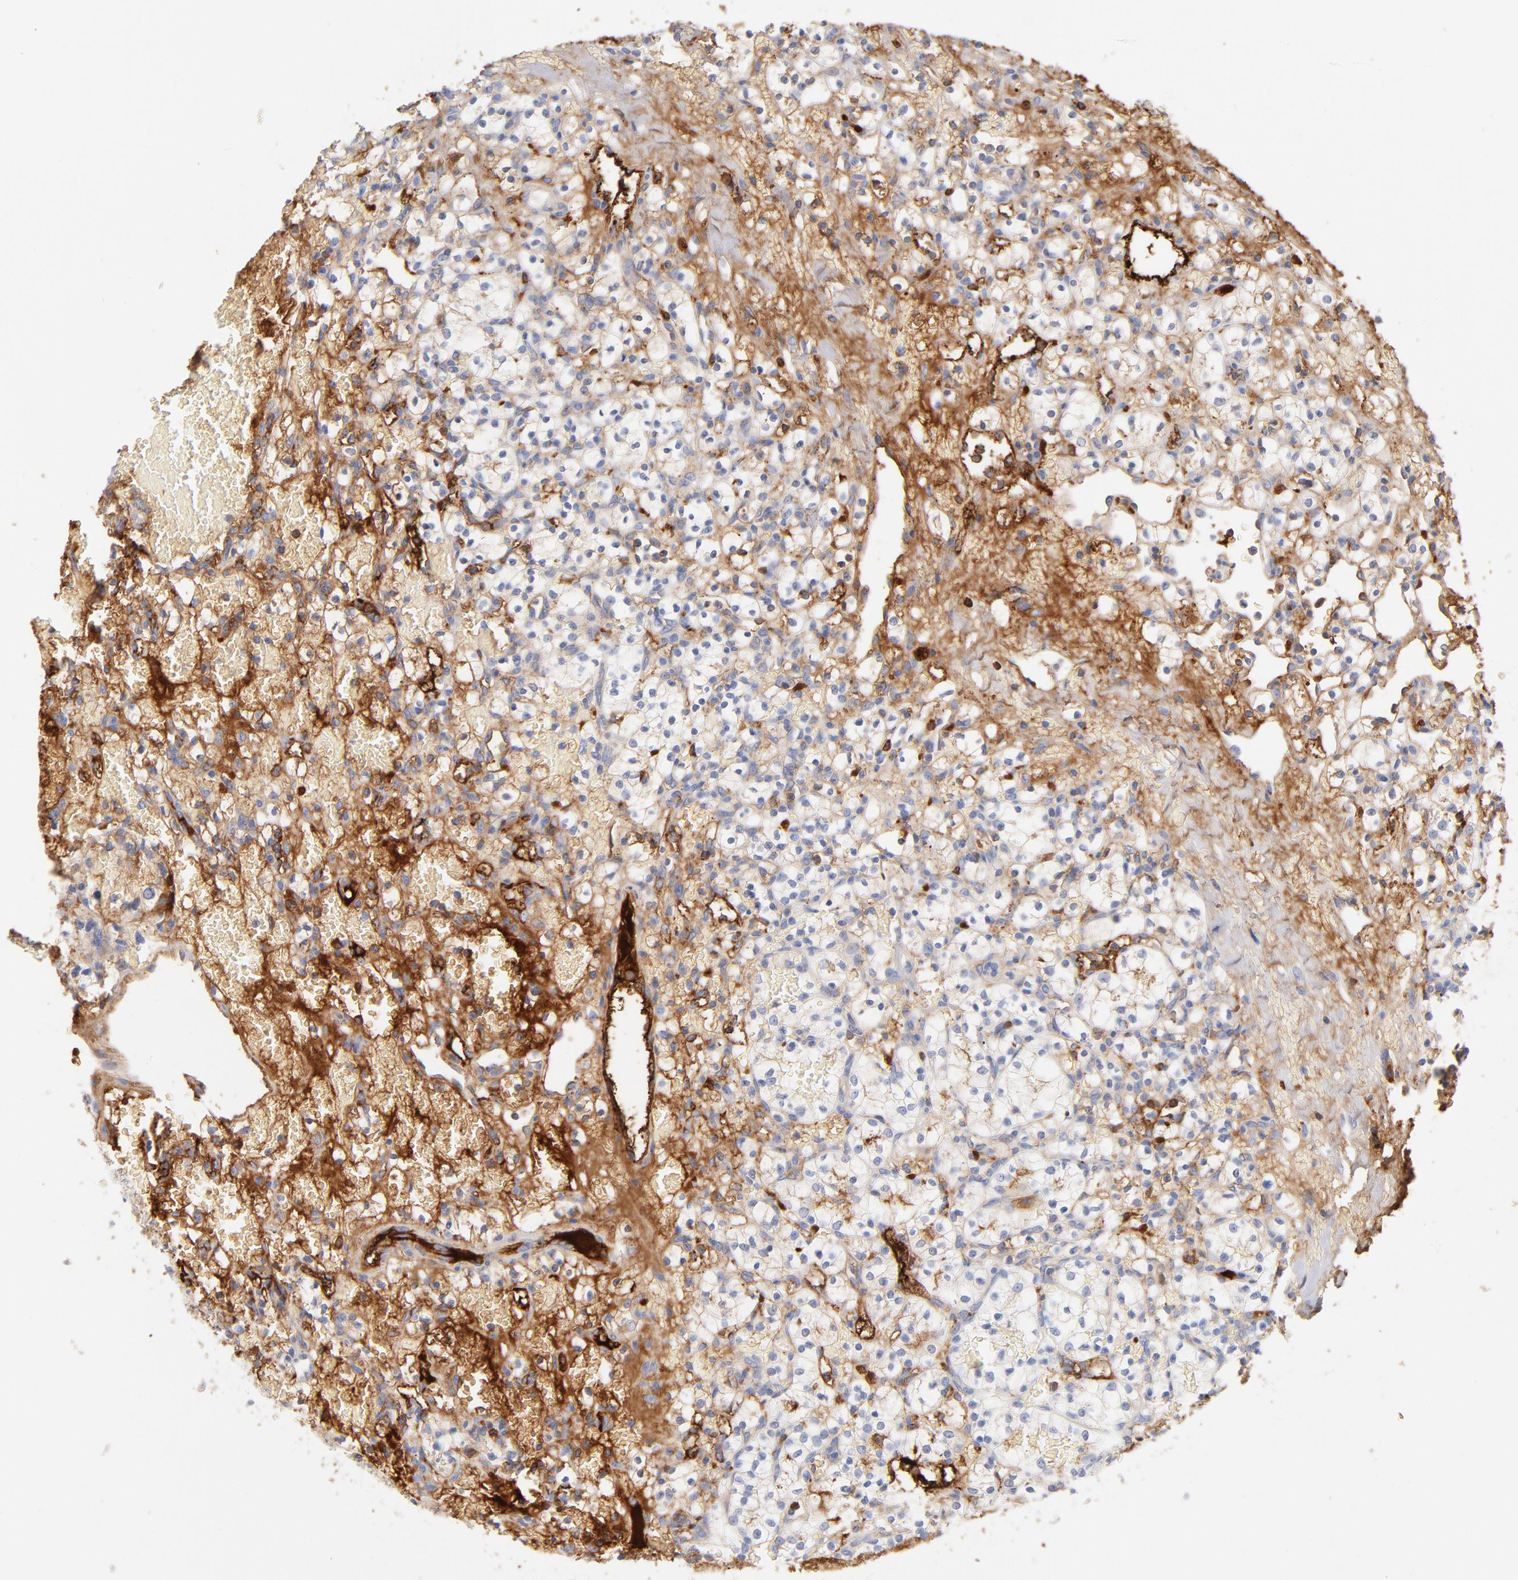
{"staining": {"intensity": "negative", "quantity": "none", "location": "none"}, "tissue": "renal cancer", "cell_type": "Tumor cells", "image_type": "cancer", "snomed": [{"axis": "morphology", "description": "Adenocarcinoma, NOS"}, {"axis": "topography", "description": "Kidney"}], "caption": "Immunohistochemistry photomicrograph of neoplastic tissue: adenocarcinoma (renal) stained with DAB exhibits no significant protein expression in tumor cells.", "gene": "C3", "patient": {"sex": "female", "age": 60}}